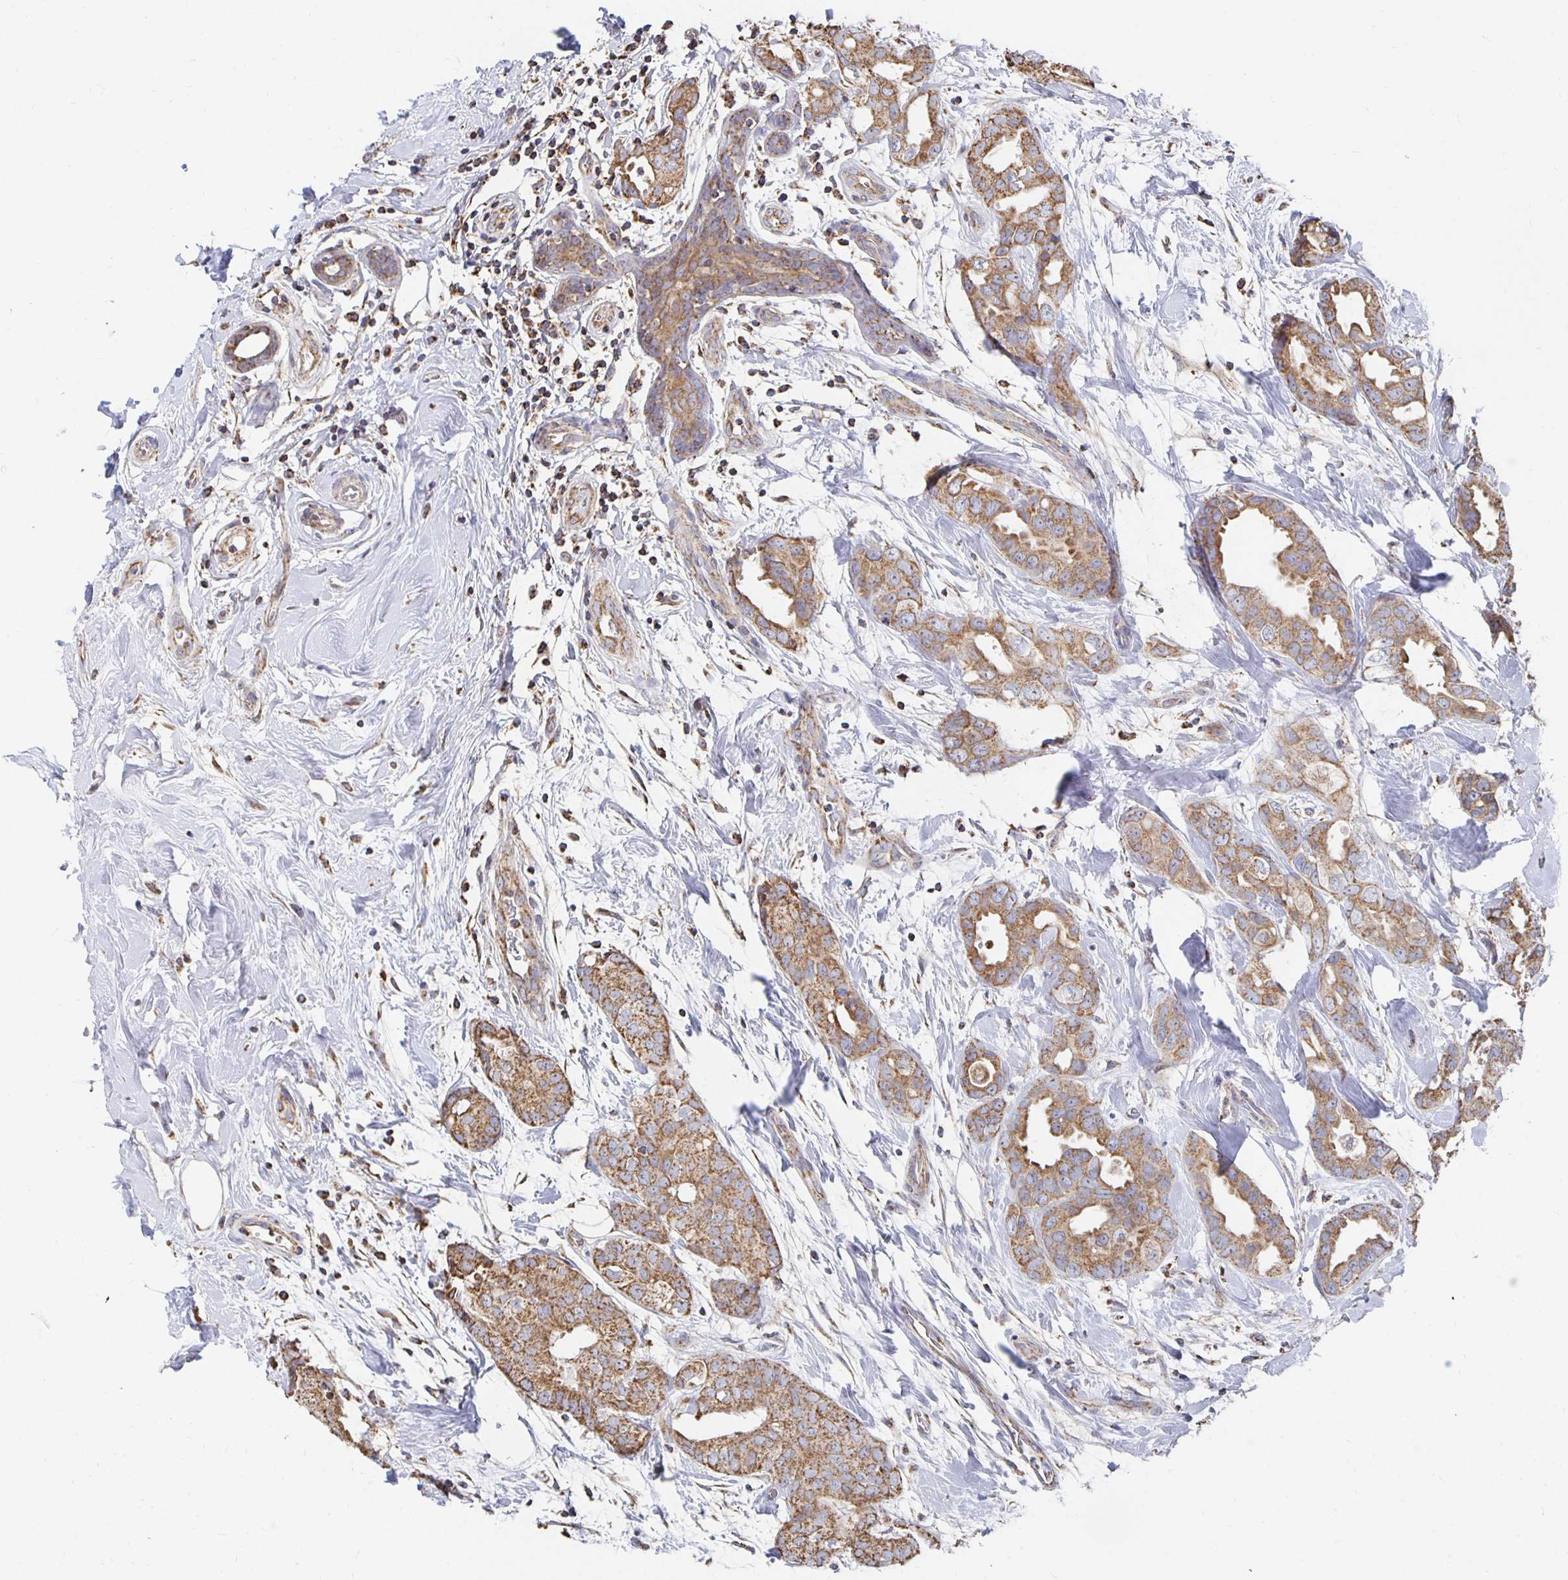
{"staining": {"intensity": "moderate", "quantity": ">75%", "location": "cytoplasmic/membranous"}, "tissue": "breast cancer", "cell_type": "Tumor cells", "image_type": "cancer", "snomed": [{"axis": "morphology", "description": "Duct carcinoma"}, {"axis": "topography", "description": "Breast"}], "caption": "The immunohistochemical stain shows moderate cytoplasmic/membranous positivity in tumor cells of breast cancer (intraductal carcinoma) tissue.", "gene": "NKX2-8", "patient": {"sex": "female", "age": 45}}